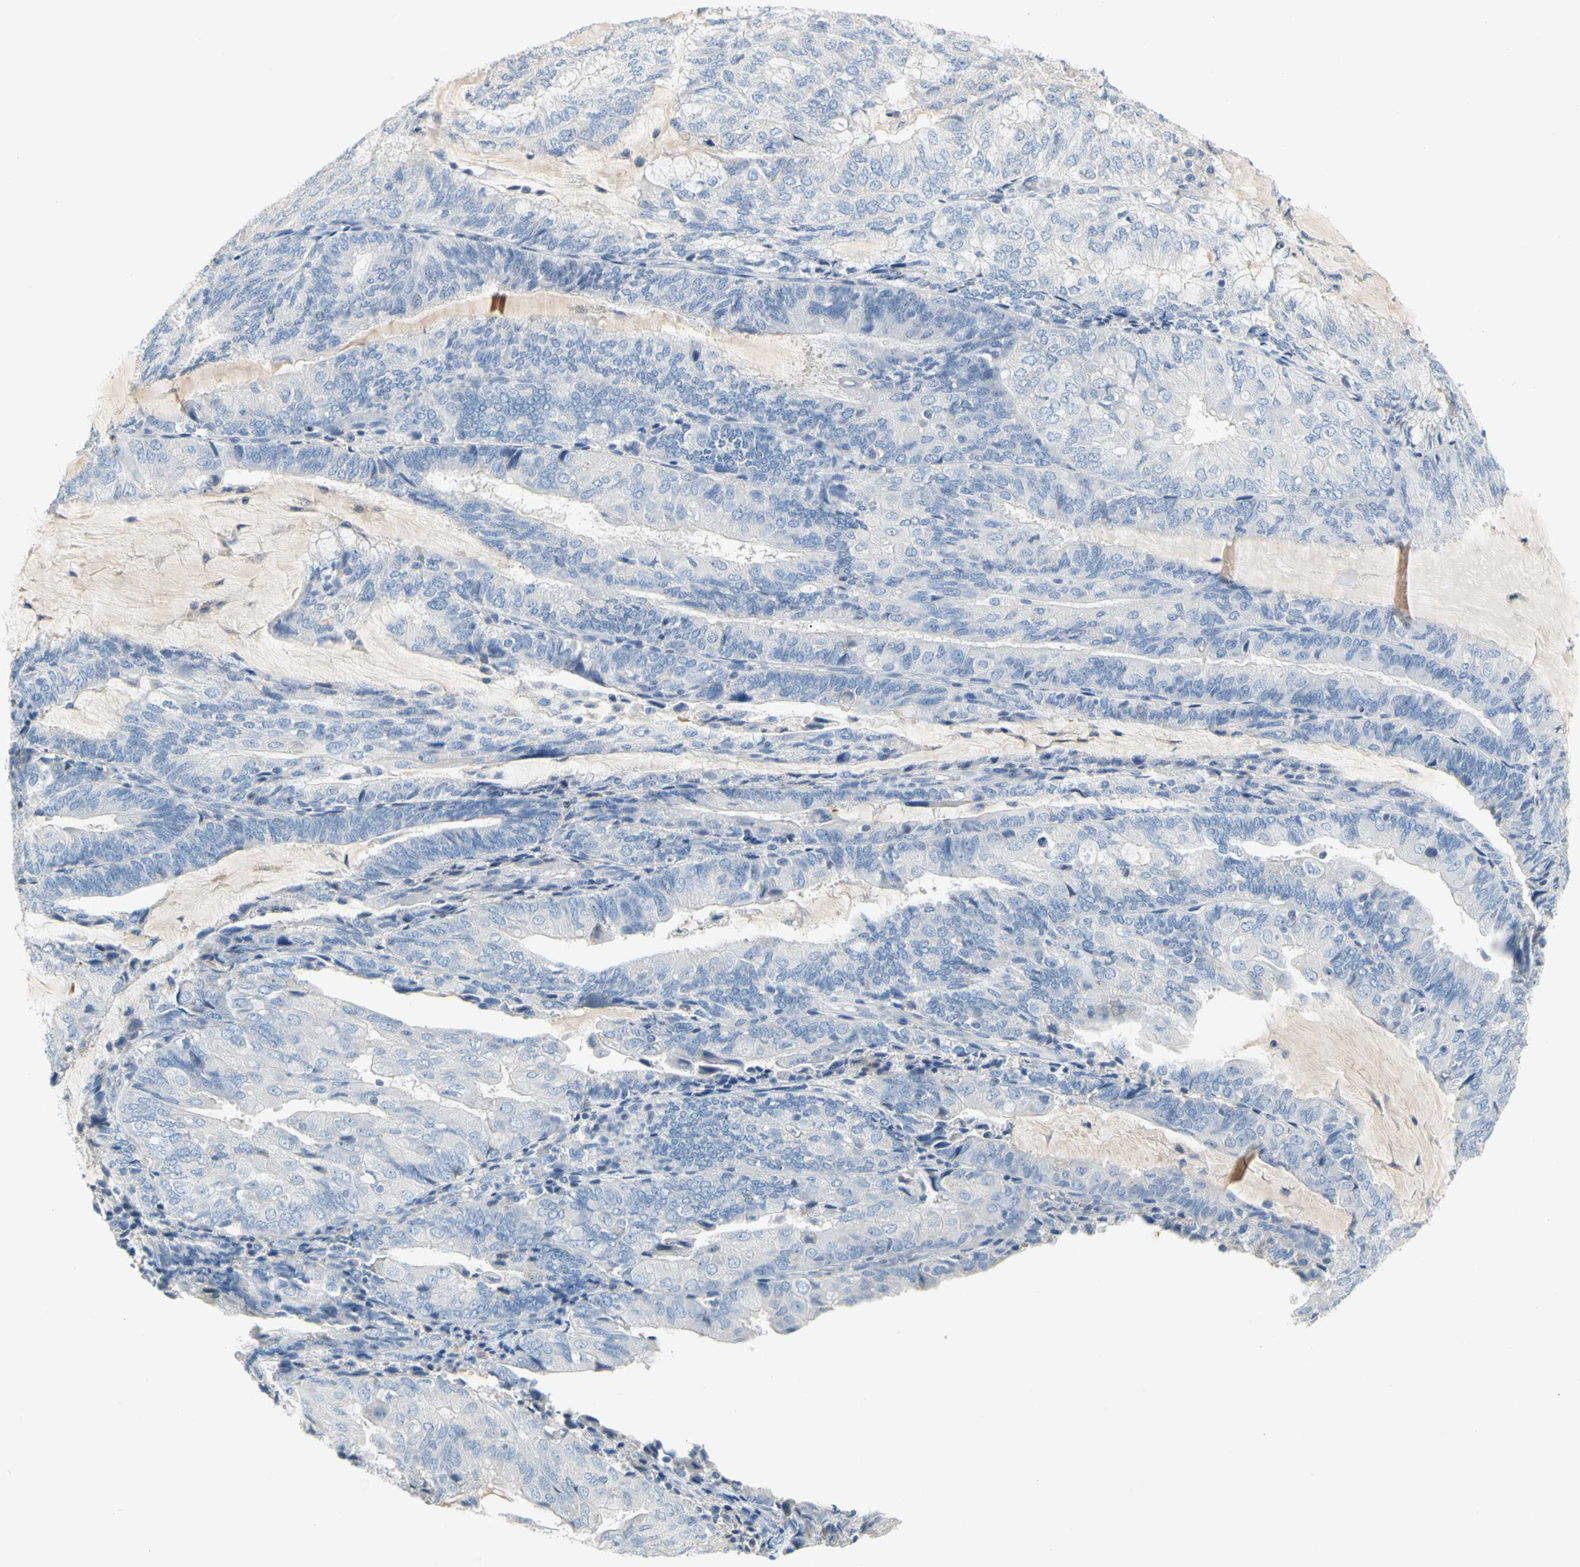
{"staining": {"intensity": "negative", "quantity": "none", "location": "none"}, "tissue": "endometrial cancer", "cell_type": "Tumor cells", "image_type": "cancer", "snomed": [{"axis": "morphology", "description": "Adenocarcinoma, NOS"}, {"axis": "topography", "description": "Endometrium"}], "caption": "Human adenocarcinoma (endometrial) stained for a protein using IHC demonstrates no staining in tumor cells.", "gene": "CCM2L", "patient": {"sex": "female", "age": 81}}